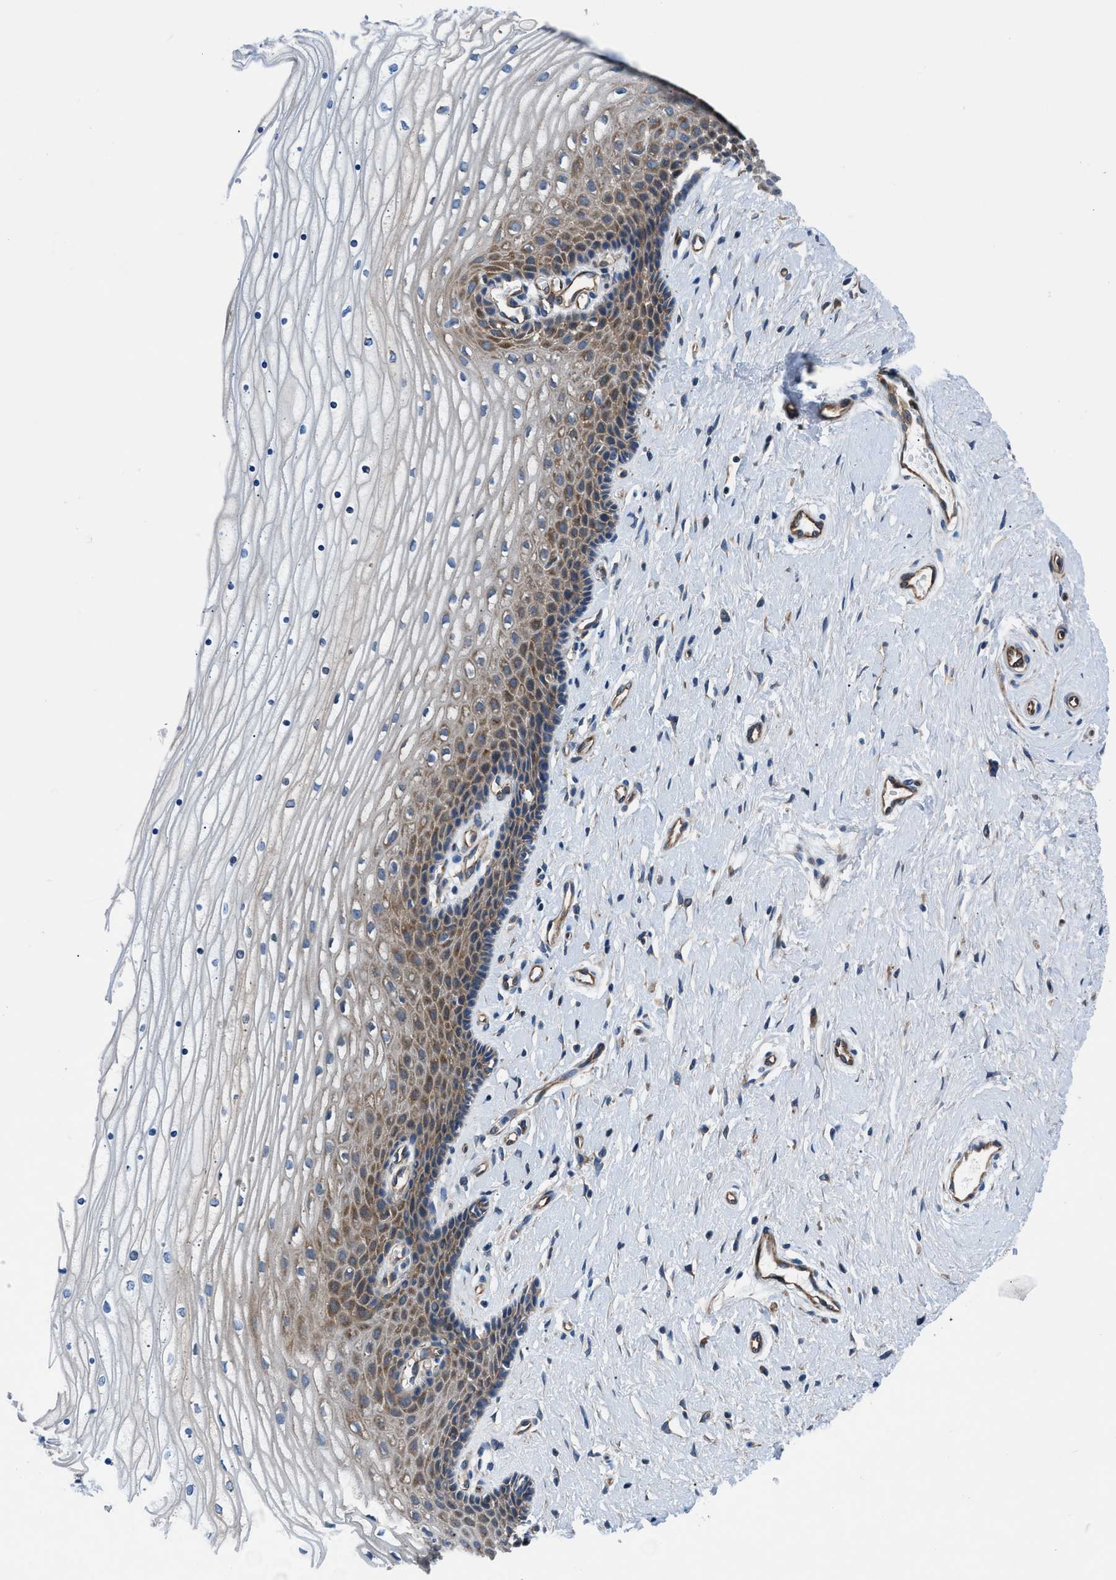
{"staining": {"intensity": "strong", "quantity": ">75%", "location": "cytoplasmic/membranous"}, "tissue": "cervix", "cell_type": "Glandular cells", "image_type": "normal", "snomed": [{"axis": "morphology", "description": "Normal tissue, NOS"}, {"axis": "topography", "description": "Cervix"}], "caption": "An IHC histopathology image of benign tissue is shown. Protein staining in brown labels strong cytoplasmic/membranous positivity in cervix within glandular cells. The staining was performed using DAB (3,3'-diaminobenzidine), with brown indicating positive protein expression. Nuclei are stained blue with hematoxylin.", "gene": "TRIP4", "patient": {"sex": "female", "age": 39}}